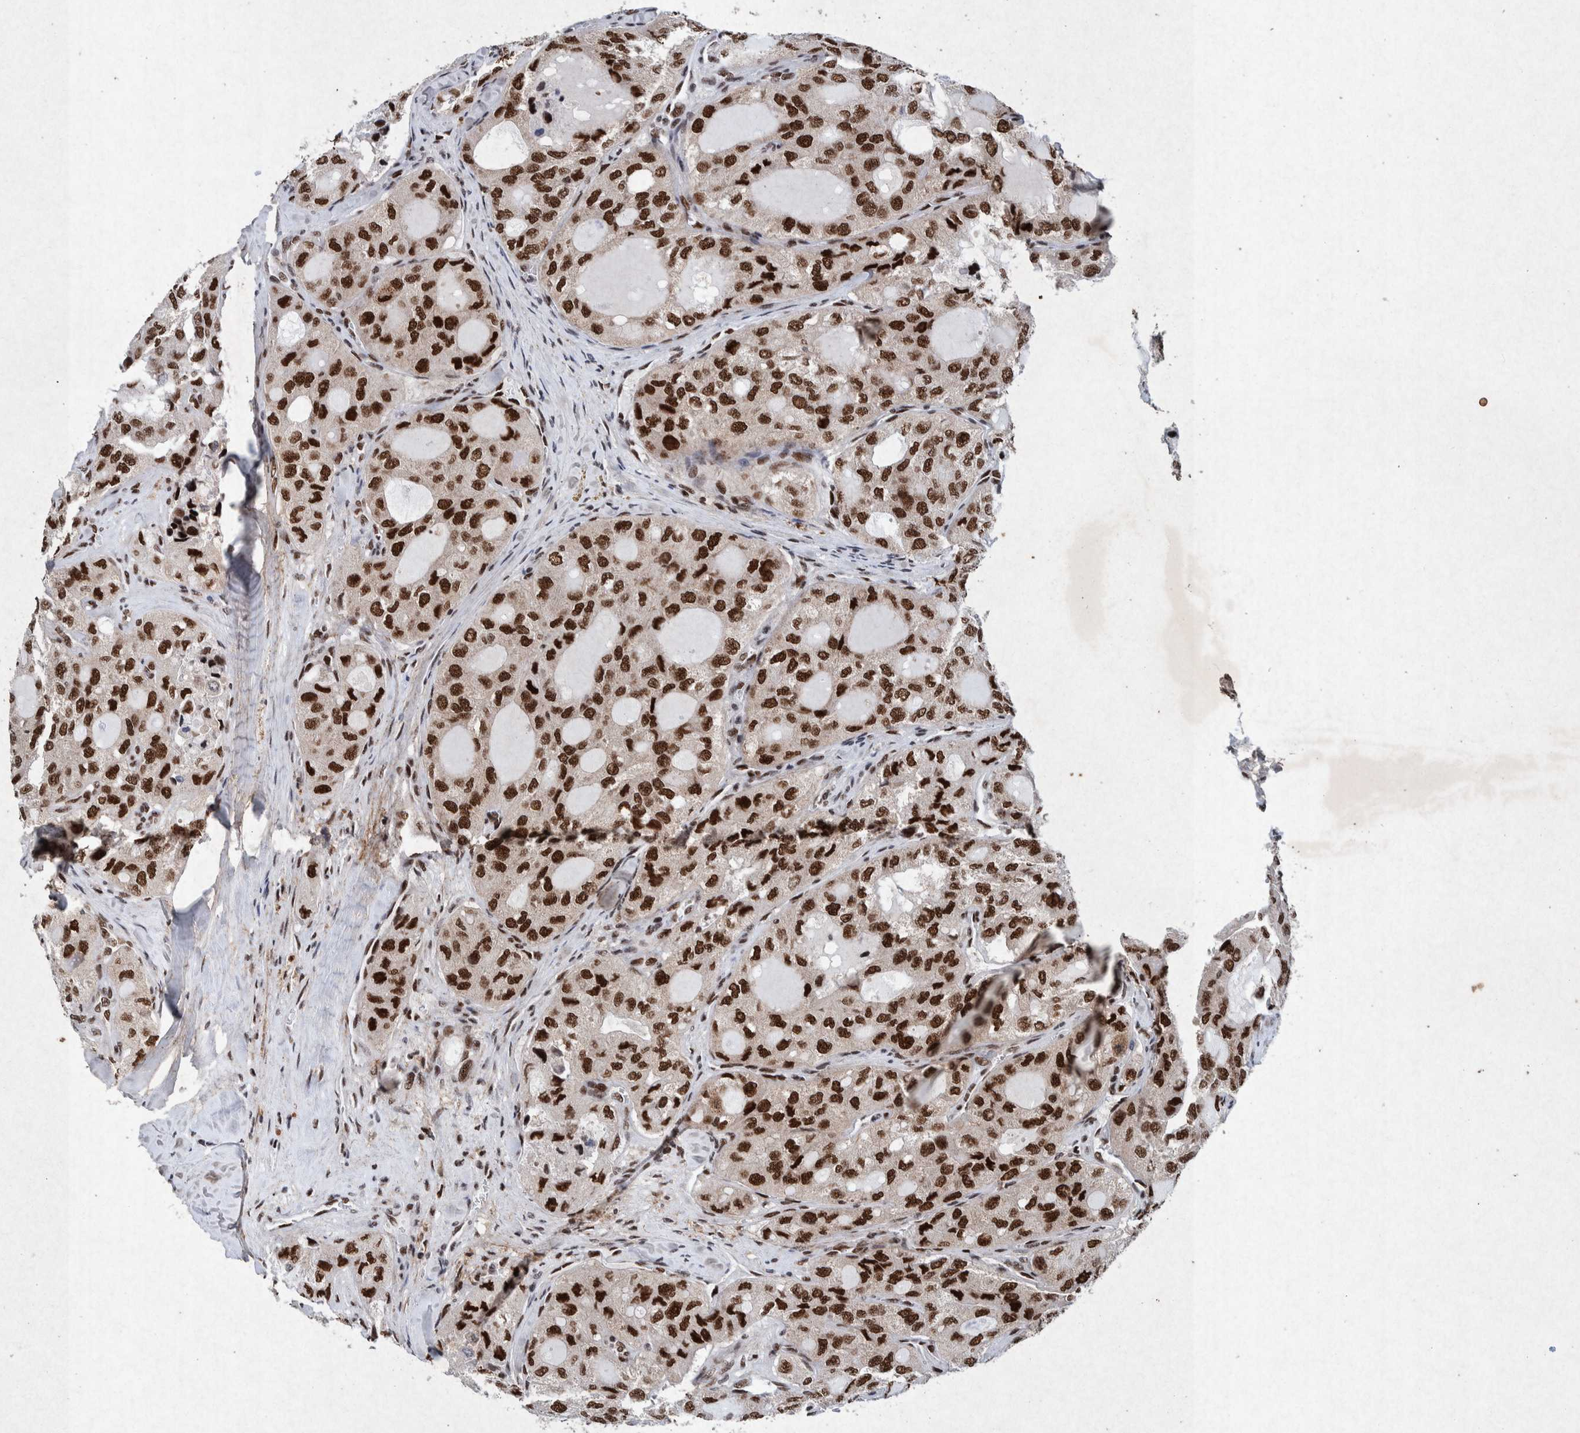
{"staining": {"intensity": "strong", "quantity": ">75%", "location": "nuclear"}, "tissue": "thyroid cancer", "cell_type": "Tumor cells", "image_type": "cancer", "snomed": [{"axis": "morphology", "description": "Follicular adenoma carcinoma, NOS"}, {"axis": "topography", "description": "Thyroid gland"}], "caption": "Follicular adenoma carcinoma (thyroid) stained with DAB (3,3'-diaminobenzidine) immunohistochemistry (IHC) displays high levels of strong nuclear expression in approximately >75% of tumor cells. (brown staining indicates protein expression, while blue staining denotes nuclei).", "gene": "TAF10", "patient": {"sex": "male", "age": 75}}